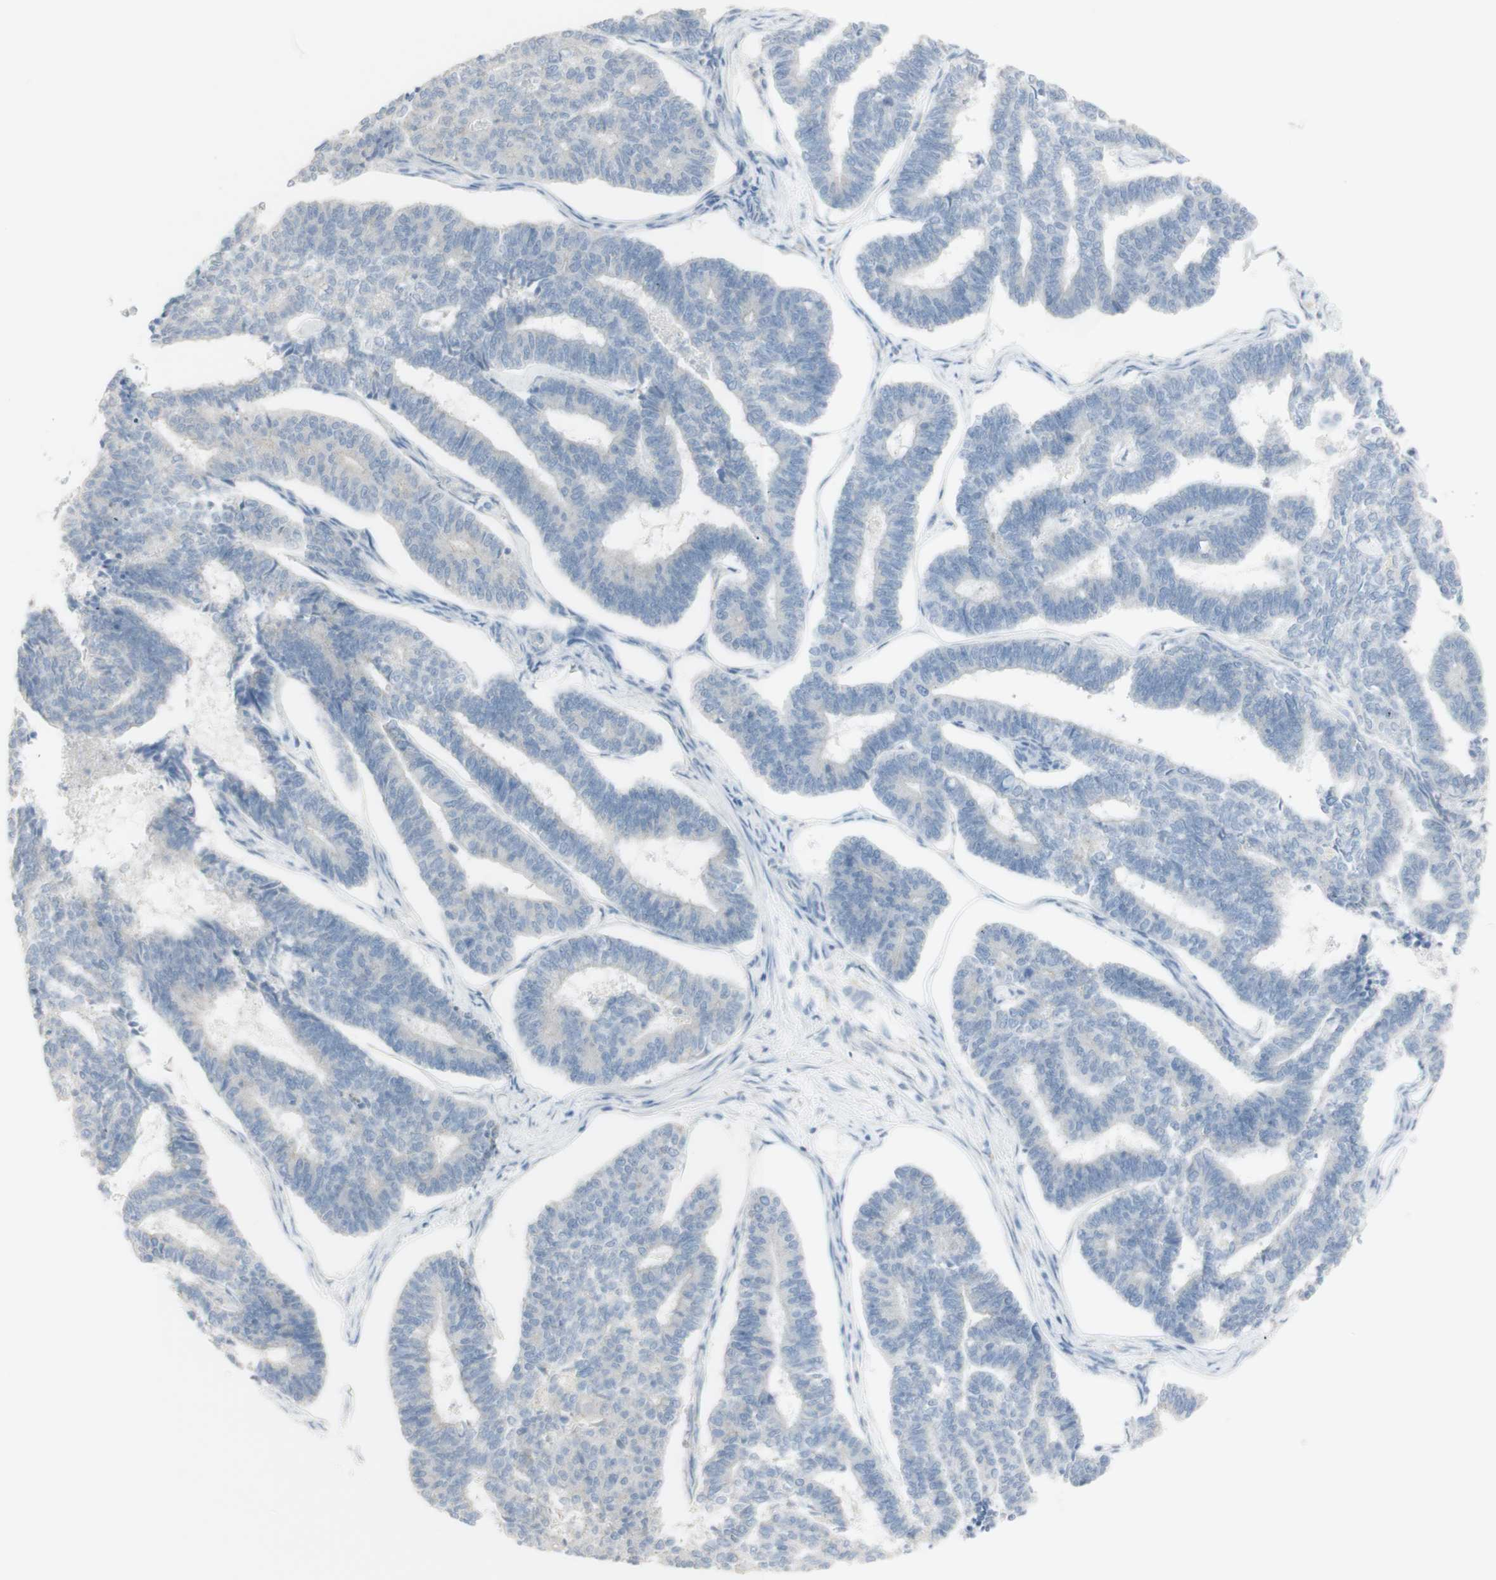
{"staining": {"intensity": "negative", "quantity": "none", "location": "none"}, "tissue": "endometrial cancer", "cell_type": "Tumor cells", "image_type": "cancer", "snomed": [{"axis": "morphology", "description": "Adenocarcinoma, NOS"}, {"axis": "topography", "description": "Endometrium"}], "caption": "A high-resolution micrograph shows immunohistochemistry (IHC) staining of endometrial cancer, which shows no significant staining in tumor cells.", "gene": "ART3", "patient": {"sex": "female", "age": 70}}